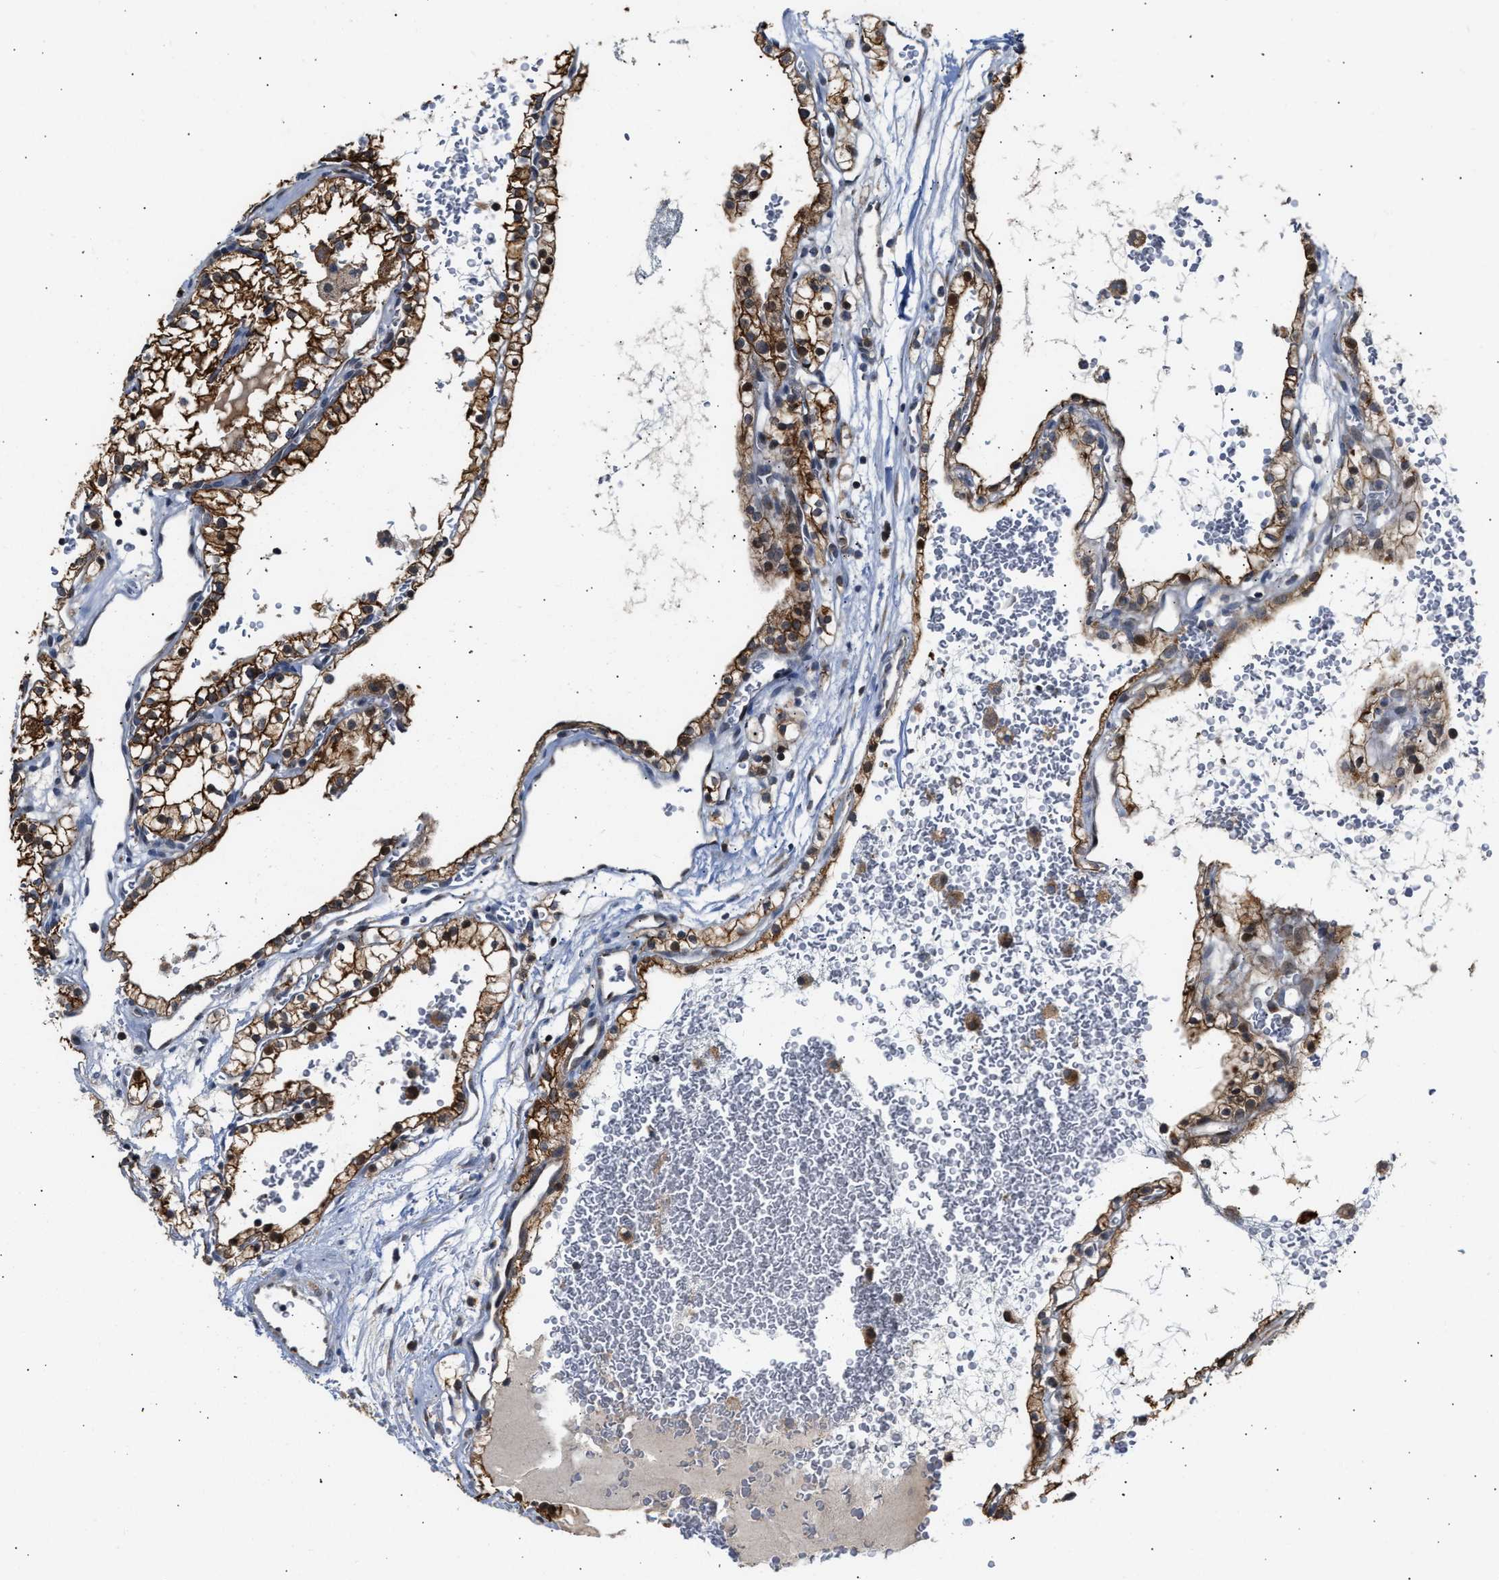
{"staining": {"intensity": "moderate", "quantity": ">75%", "location": "cytoplasmic/membranous"}, "tissue": "renal cancer", "cell_type": "Tumor cells", "image_type": "cancer", "snomed": [{"axis": "morphology", "description": "Adenocarcinoma, NOS"}, {"axis": "topography", "description": "Kidney"}], "caption": "A brown stain highlights moderate cytoplasmic/membranous positivity of a protein in renal adenocarcinoma tumor cells.", "gene": "EXTL2", "patient": {"sex": "female", "age": 41}}